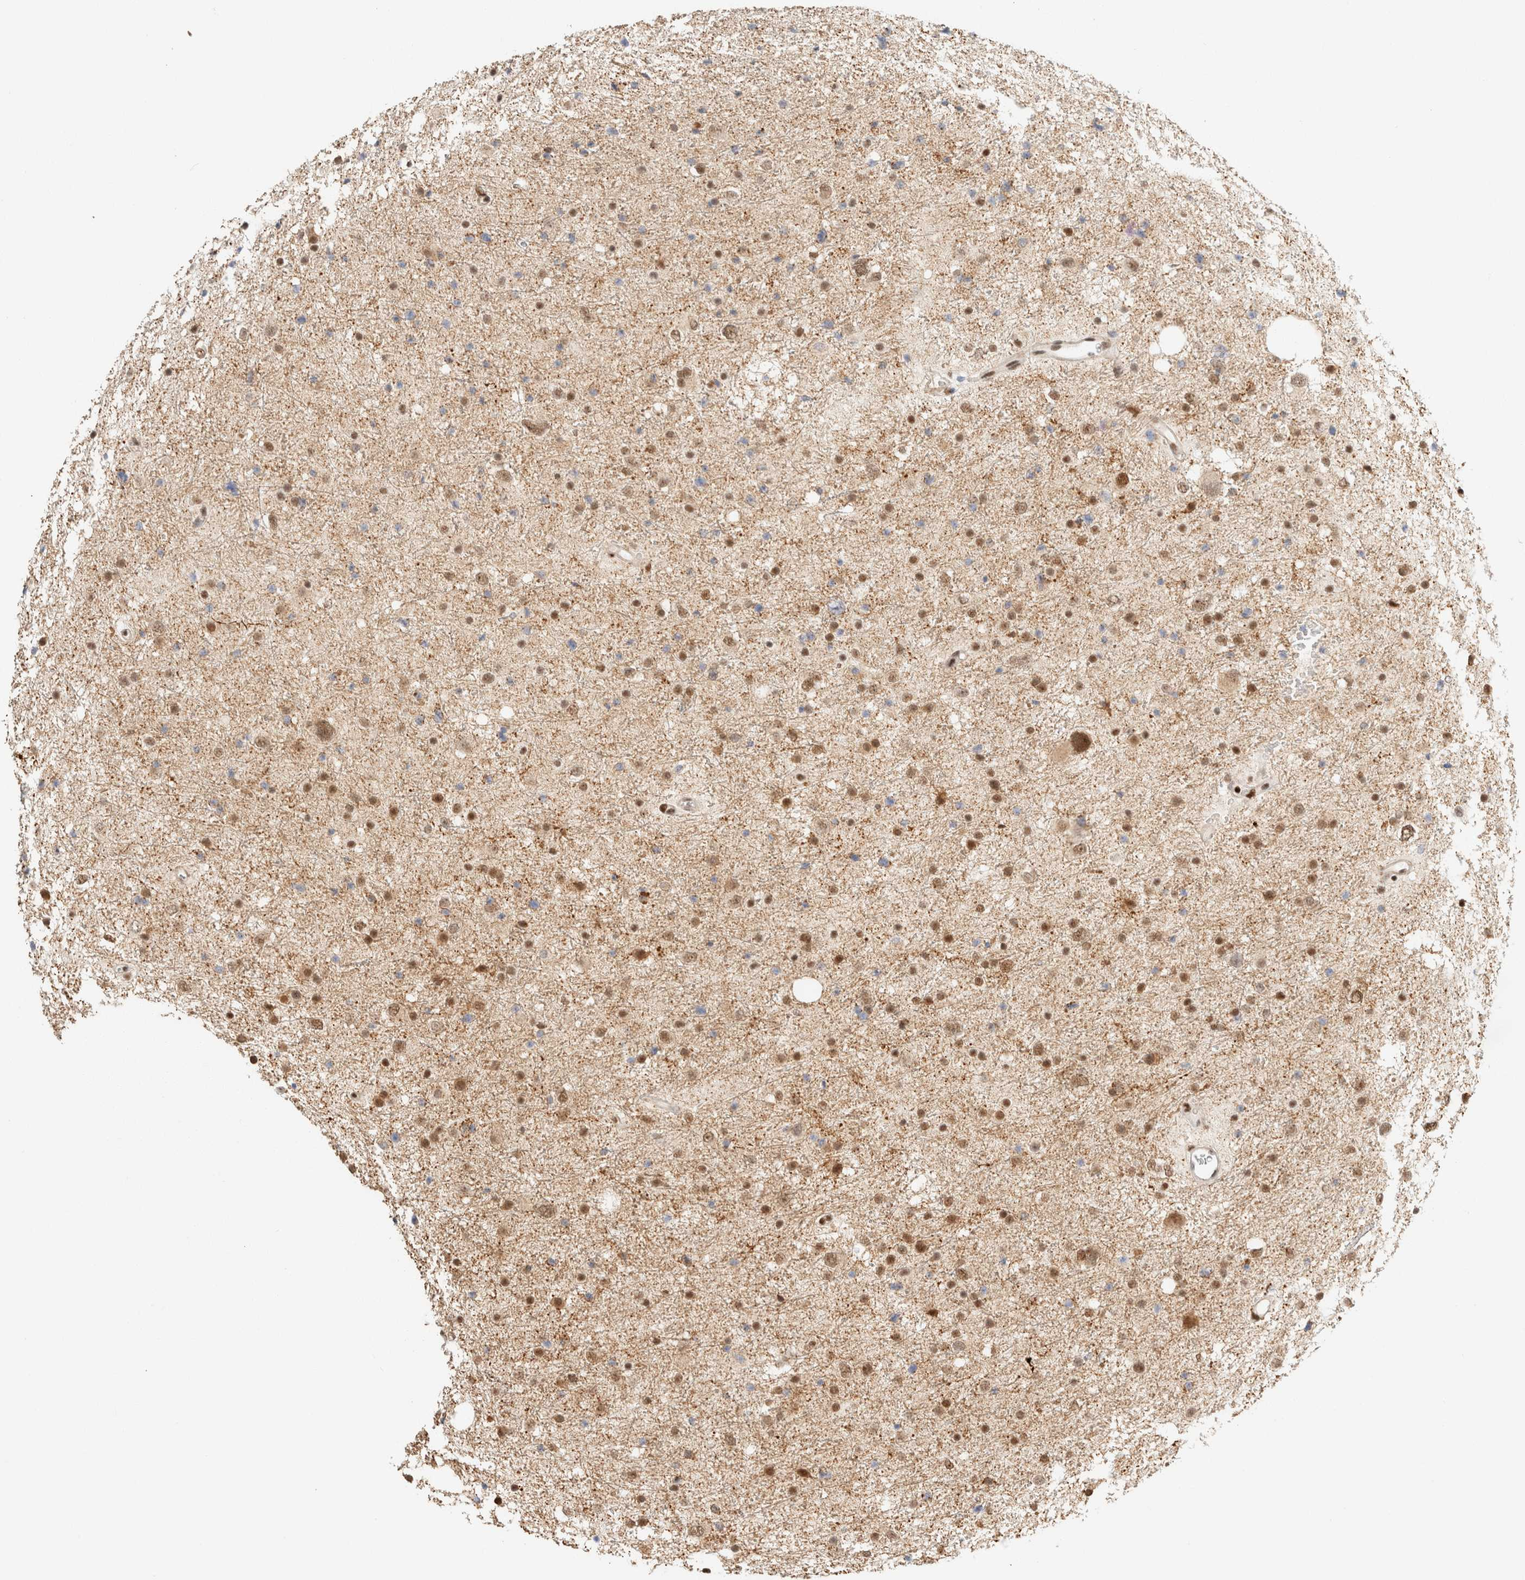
{"staining": {"intensity": "moderate", "quantity": "25%-75%", "location": "nuclear"}, "tissue": "glioma", "cell_type": "Tumor cells", "image_type": "cancer", "snomed": [{"axis": "morphology", "description": "Glioma, malignant, Low grade"}, {"axis": "topography", "description": "Brain"}], "caption": "This image demonstrates glioma stained with immunohistochemistry to label a protein in brown. The nuclear of tumor cells show moderate positivity for the protein. Nuclei are counter-stained blue.", "gene": "ZNF768", "patient": {"sex": "female", "age": 37}}